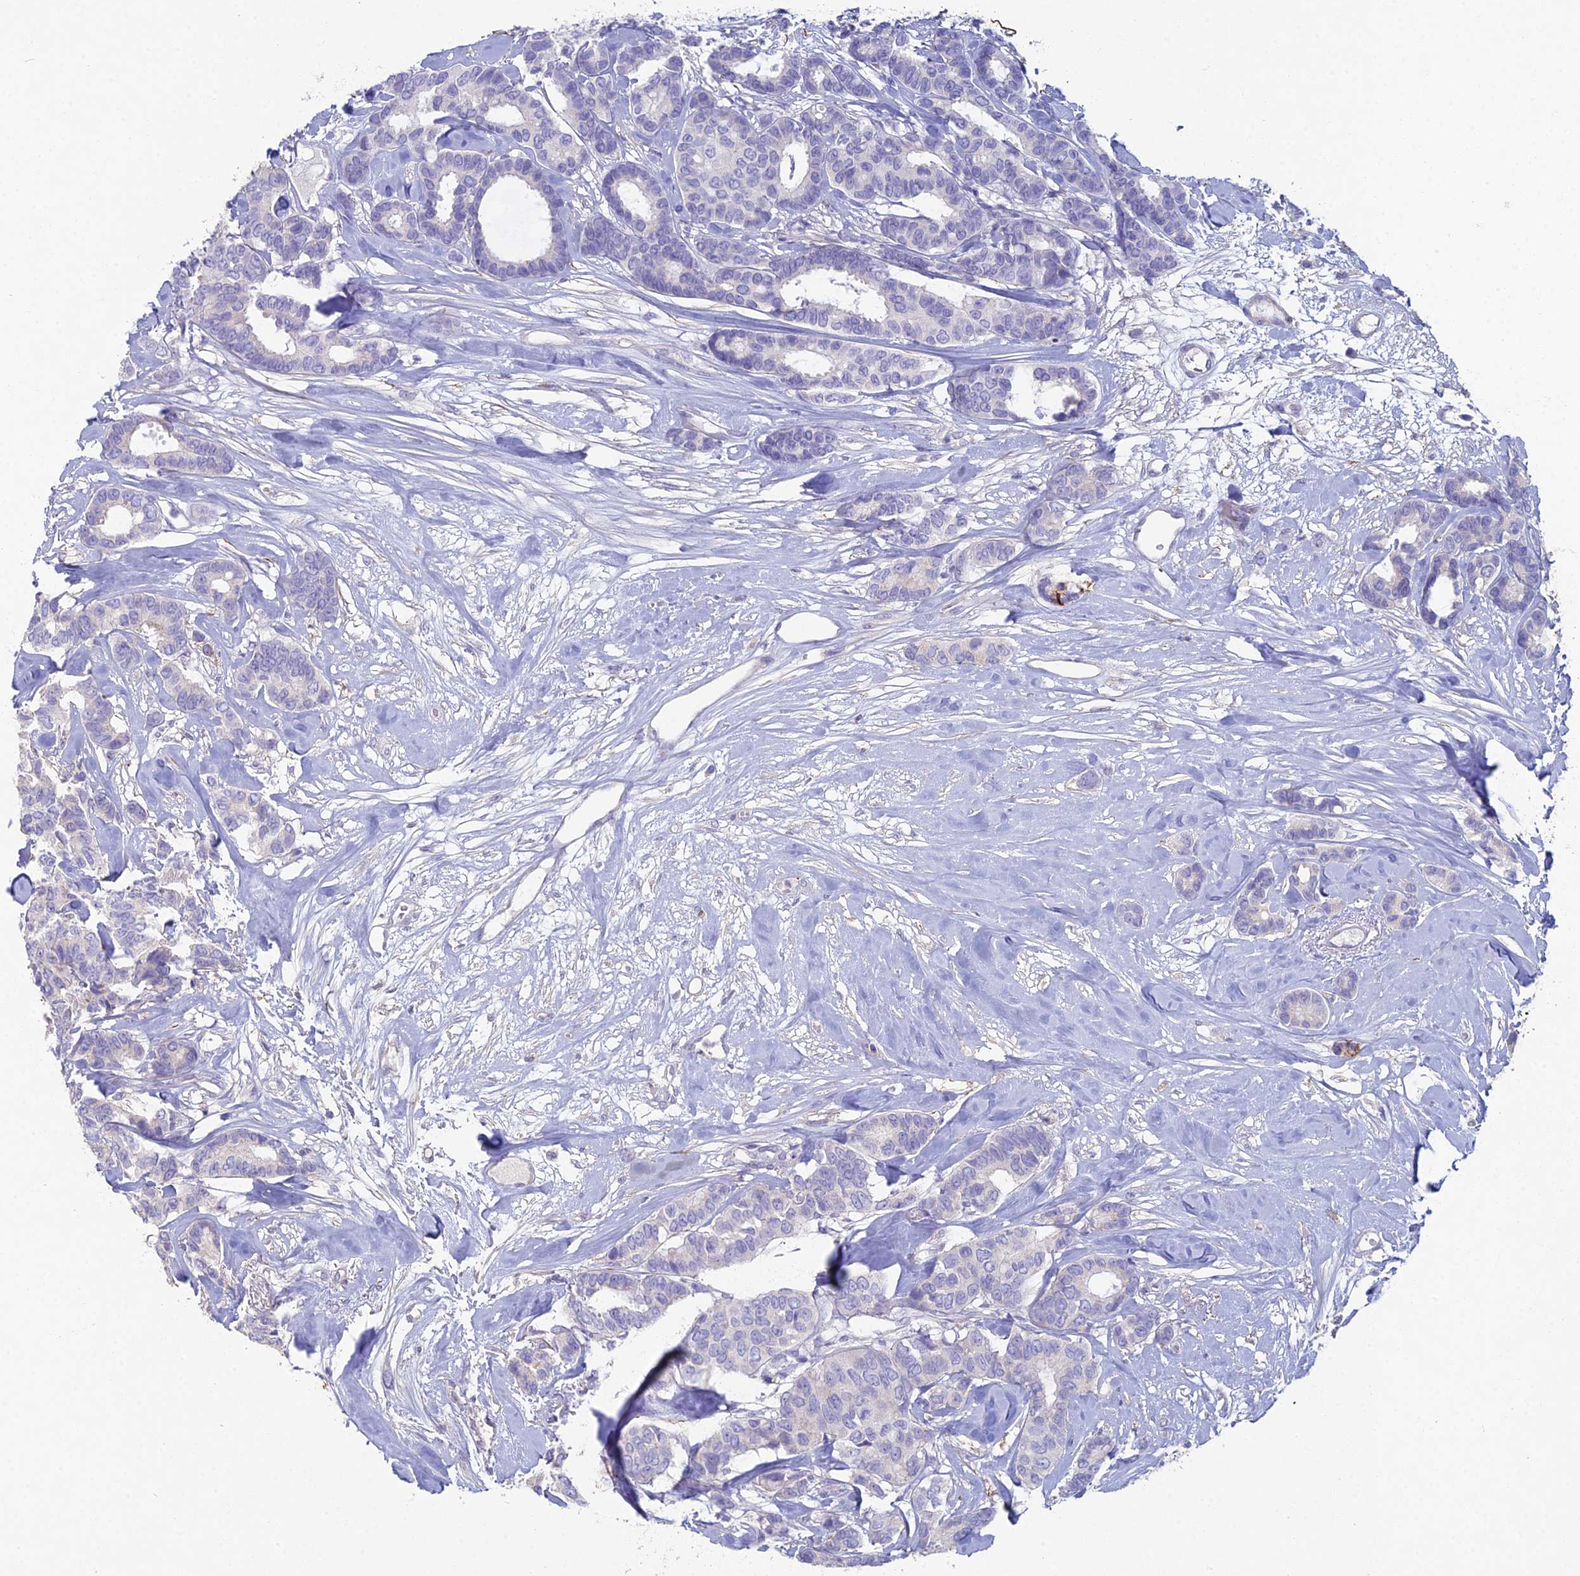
{"staining": {"intensity": "negative", "quantity": "none", "location": "none"}, "tissue": "breast cancer", "cell_type": "Tumor cells", "image_type": "cancer", "snomed": [{"axis": "morphology", "description": "Duct carcinoma"}, {"axis": "topography", "description": "Breast"}], "caption": "Immunohistochemistry (IHC) photomicrograph of neoplastic tissue: infiltrating ductal carcinoma (breast) stained with DAB shows no significant protein staining in tumor cells.", "gene": "NCAM1", "patient": {"sex": "female", "age": 87}}